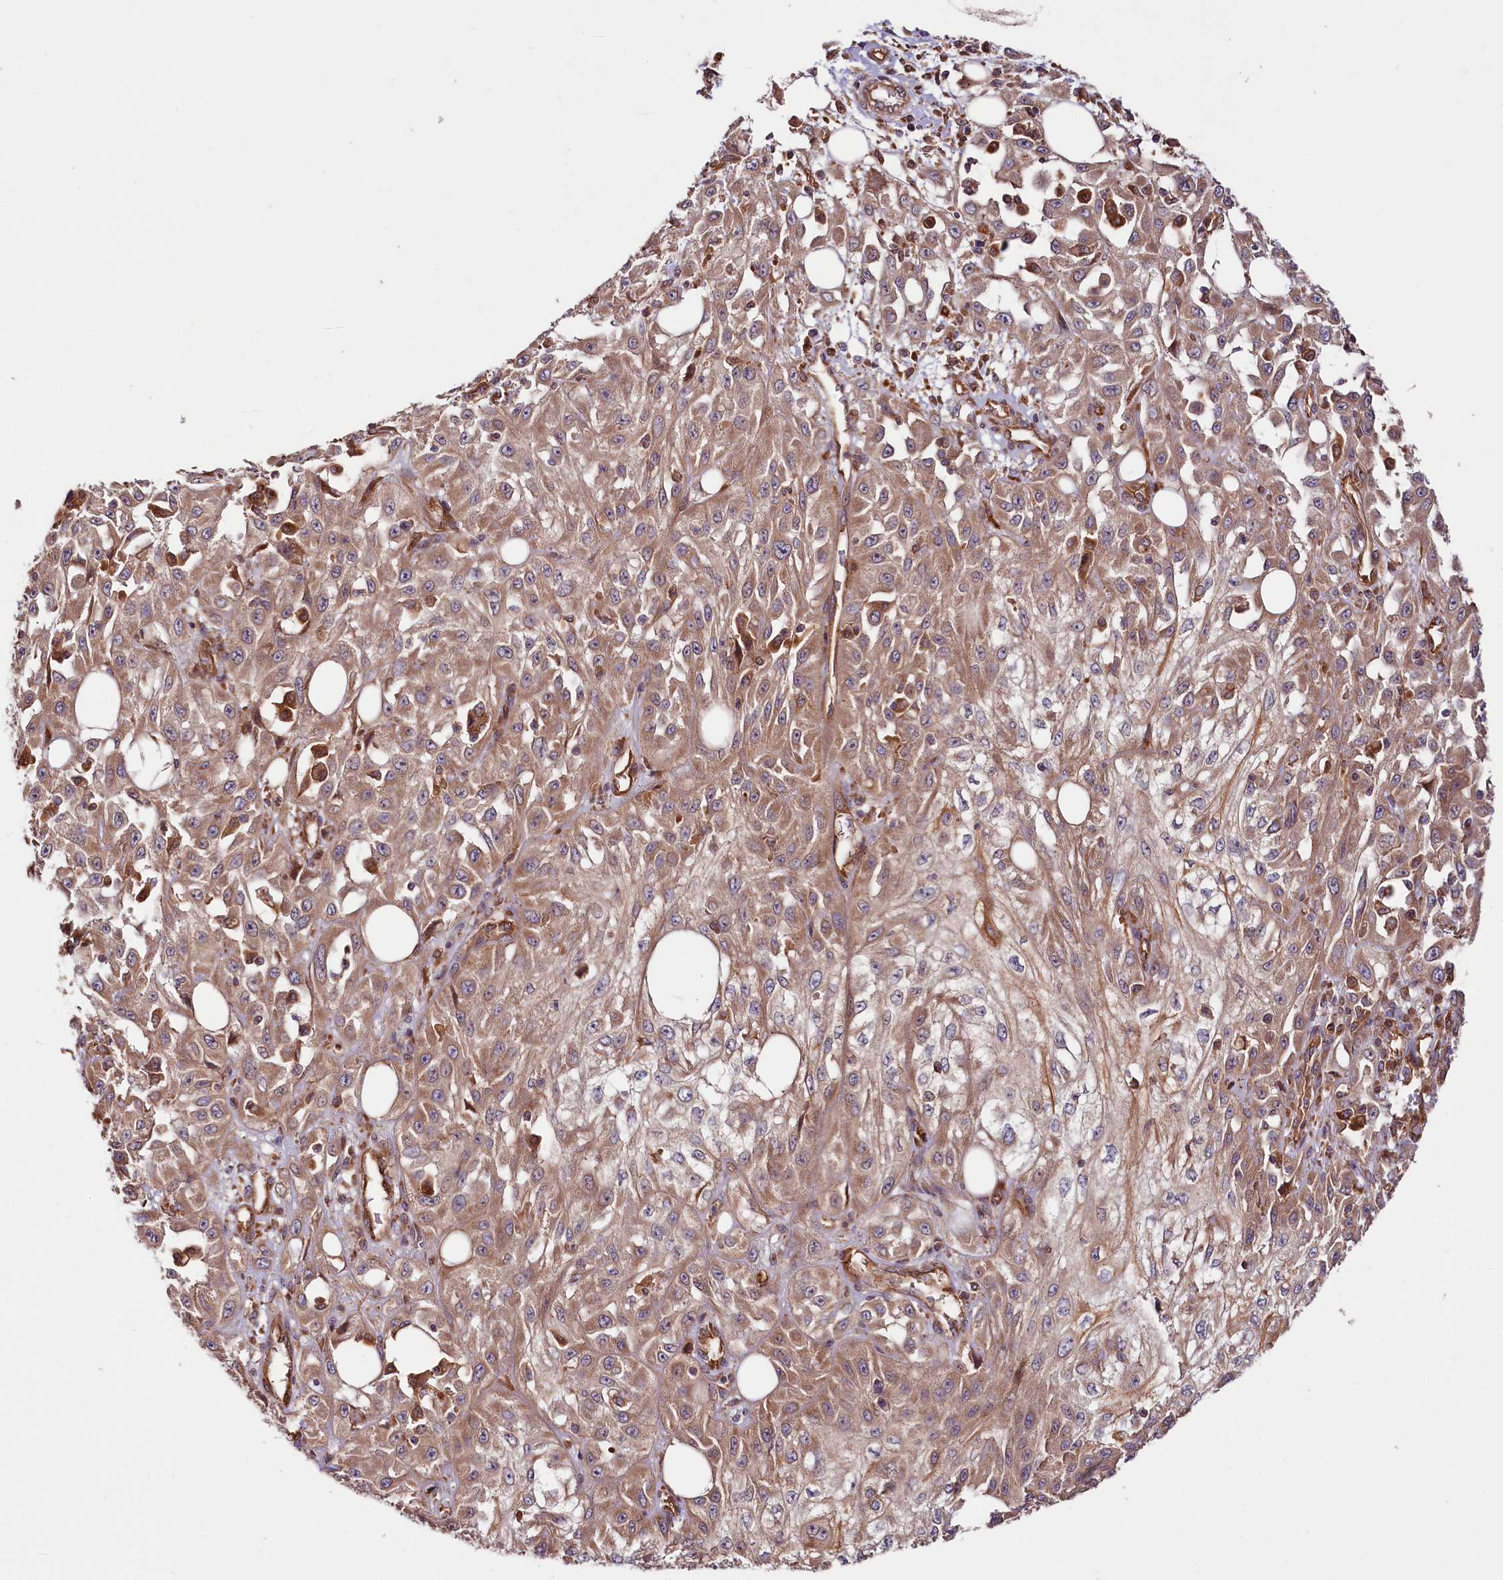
{"staining": {"intensity": "moderate", "quantity": ">75%", "location": "cytoplasmic/membranous"}, "tissue": "skin cancer", "cell_type": "Tumor cells", "image_type": "cancer", "snomed": [{"axis": "morphology", "description": "Squamous cell carcinoma, NOS"}, {"axis": "morphology", "description": "Squamous cell carcinoma, metastatic, NOS"}, {"axis": "topography", "description": "Skin"}, {"axis": "topography", "description": "Lymph node"}], "caption": "Skin cancer stained with a brown dye demonstrates moderate cytoplasmic/membranous positive positivity in about >75% of tumor cells.", "gene": "CEP295", "patient": {"sex": "male", "age": 75}}